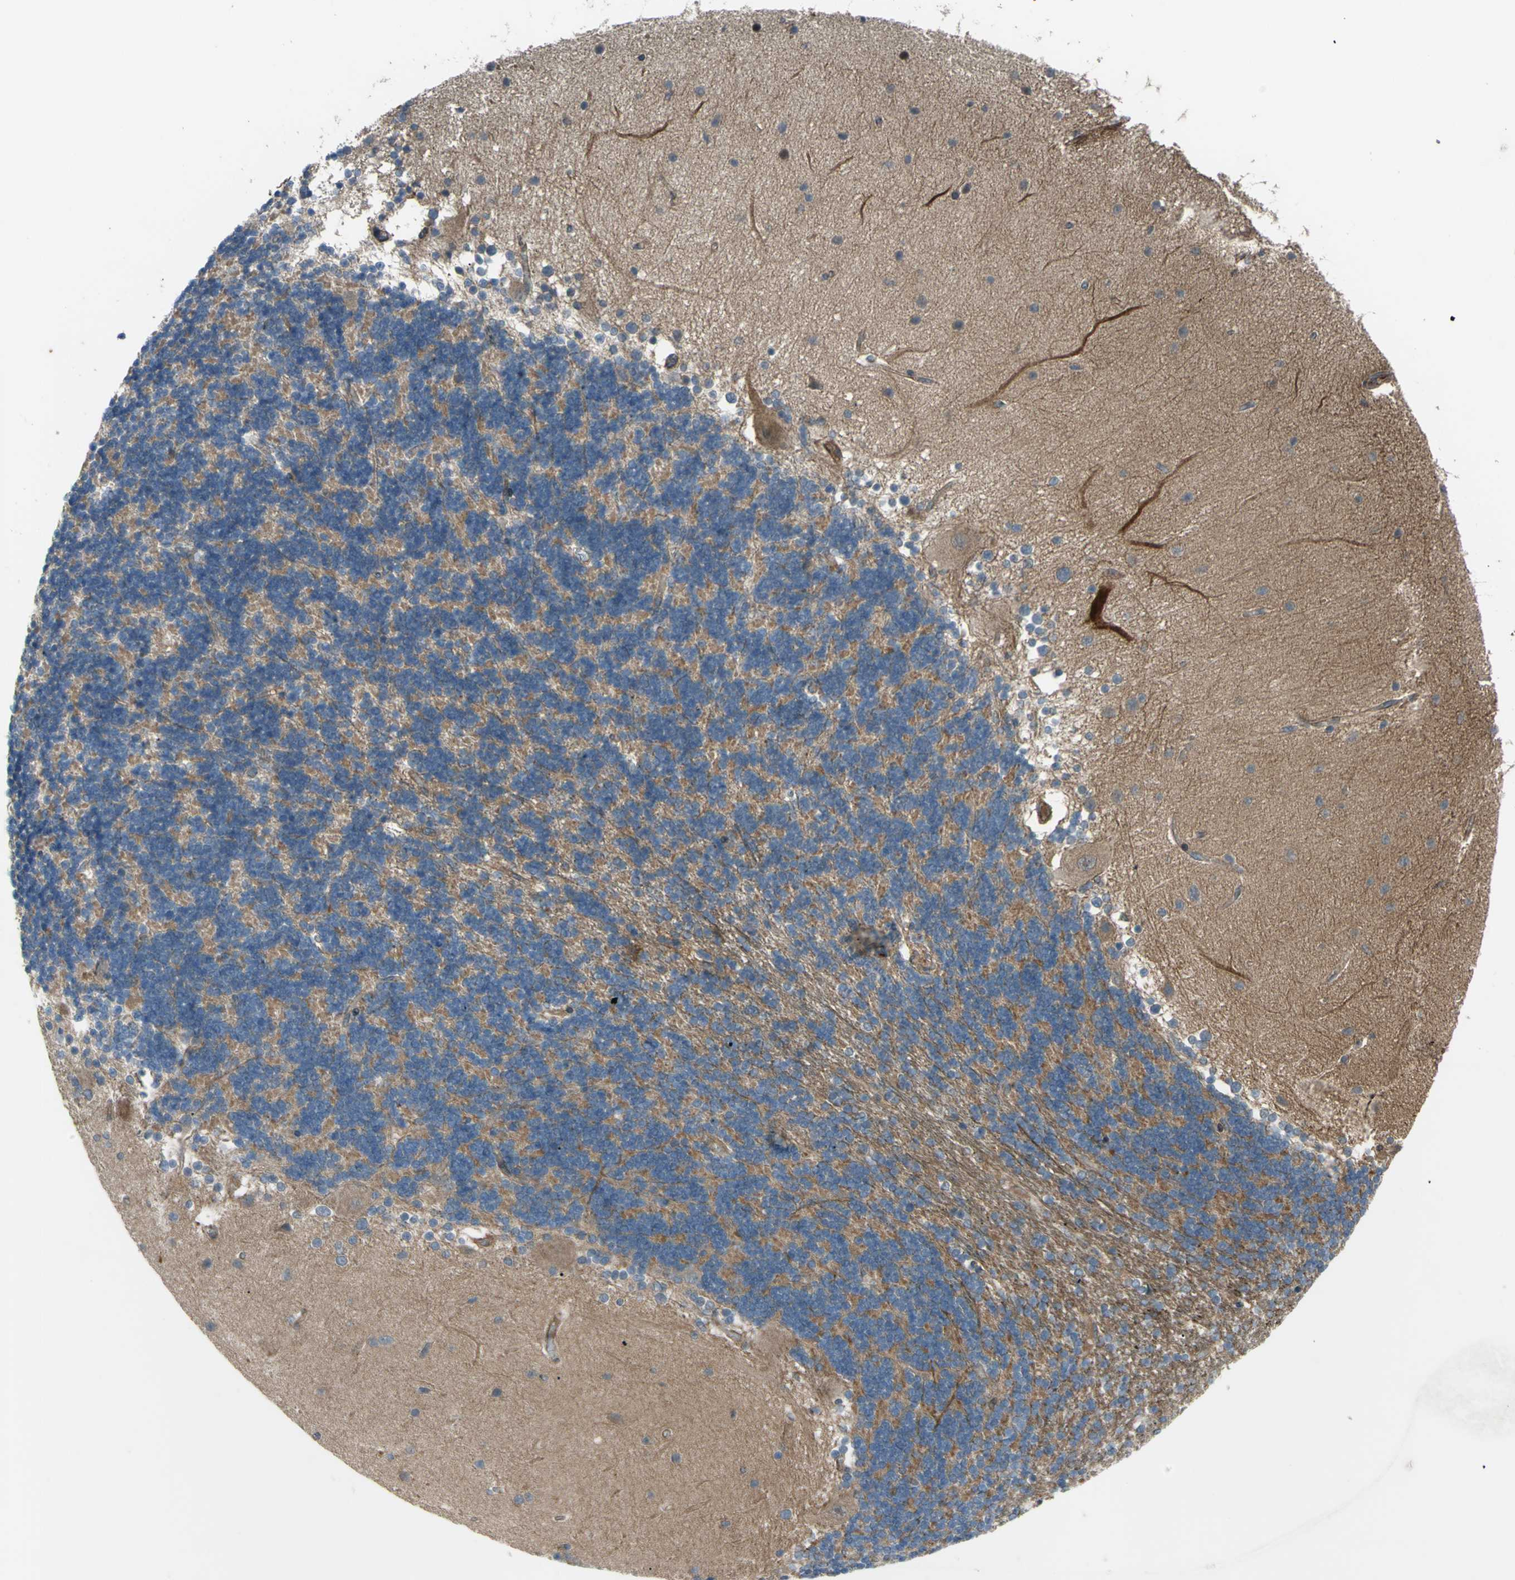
{"staining": {"intensity": "negative", "quantity": "none", "location": "none"}, "tissue": "cerebellum", "cell_type": "Cells in granular layer", "image_type": "normal", "snomed": [{"axis": "morphology", "description": "Normal tissue, NOS"}, {"axis": "topography", "description": "Cerebellum"}], "caption": "An immunohistochemistry (IHC) image of unremarkable cerebellum is shown. There is no staining in cells in granular layer of cerebellum. Brightfield microscopy of immunohistochemistry (IHC) stained with DAB (3,3'-diaminobenzidine) (brown) and hematoxylin (blue), captured at high magnification.", "gene": "FLII", "patient": {"sex": "female", "age": 54}}